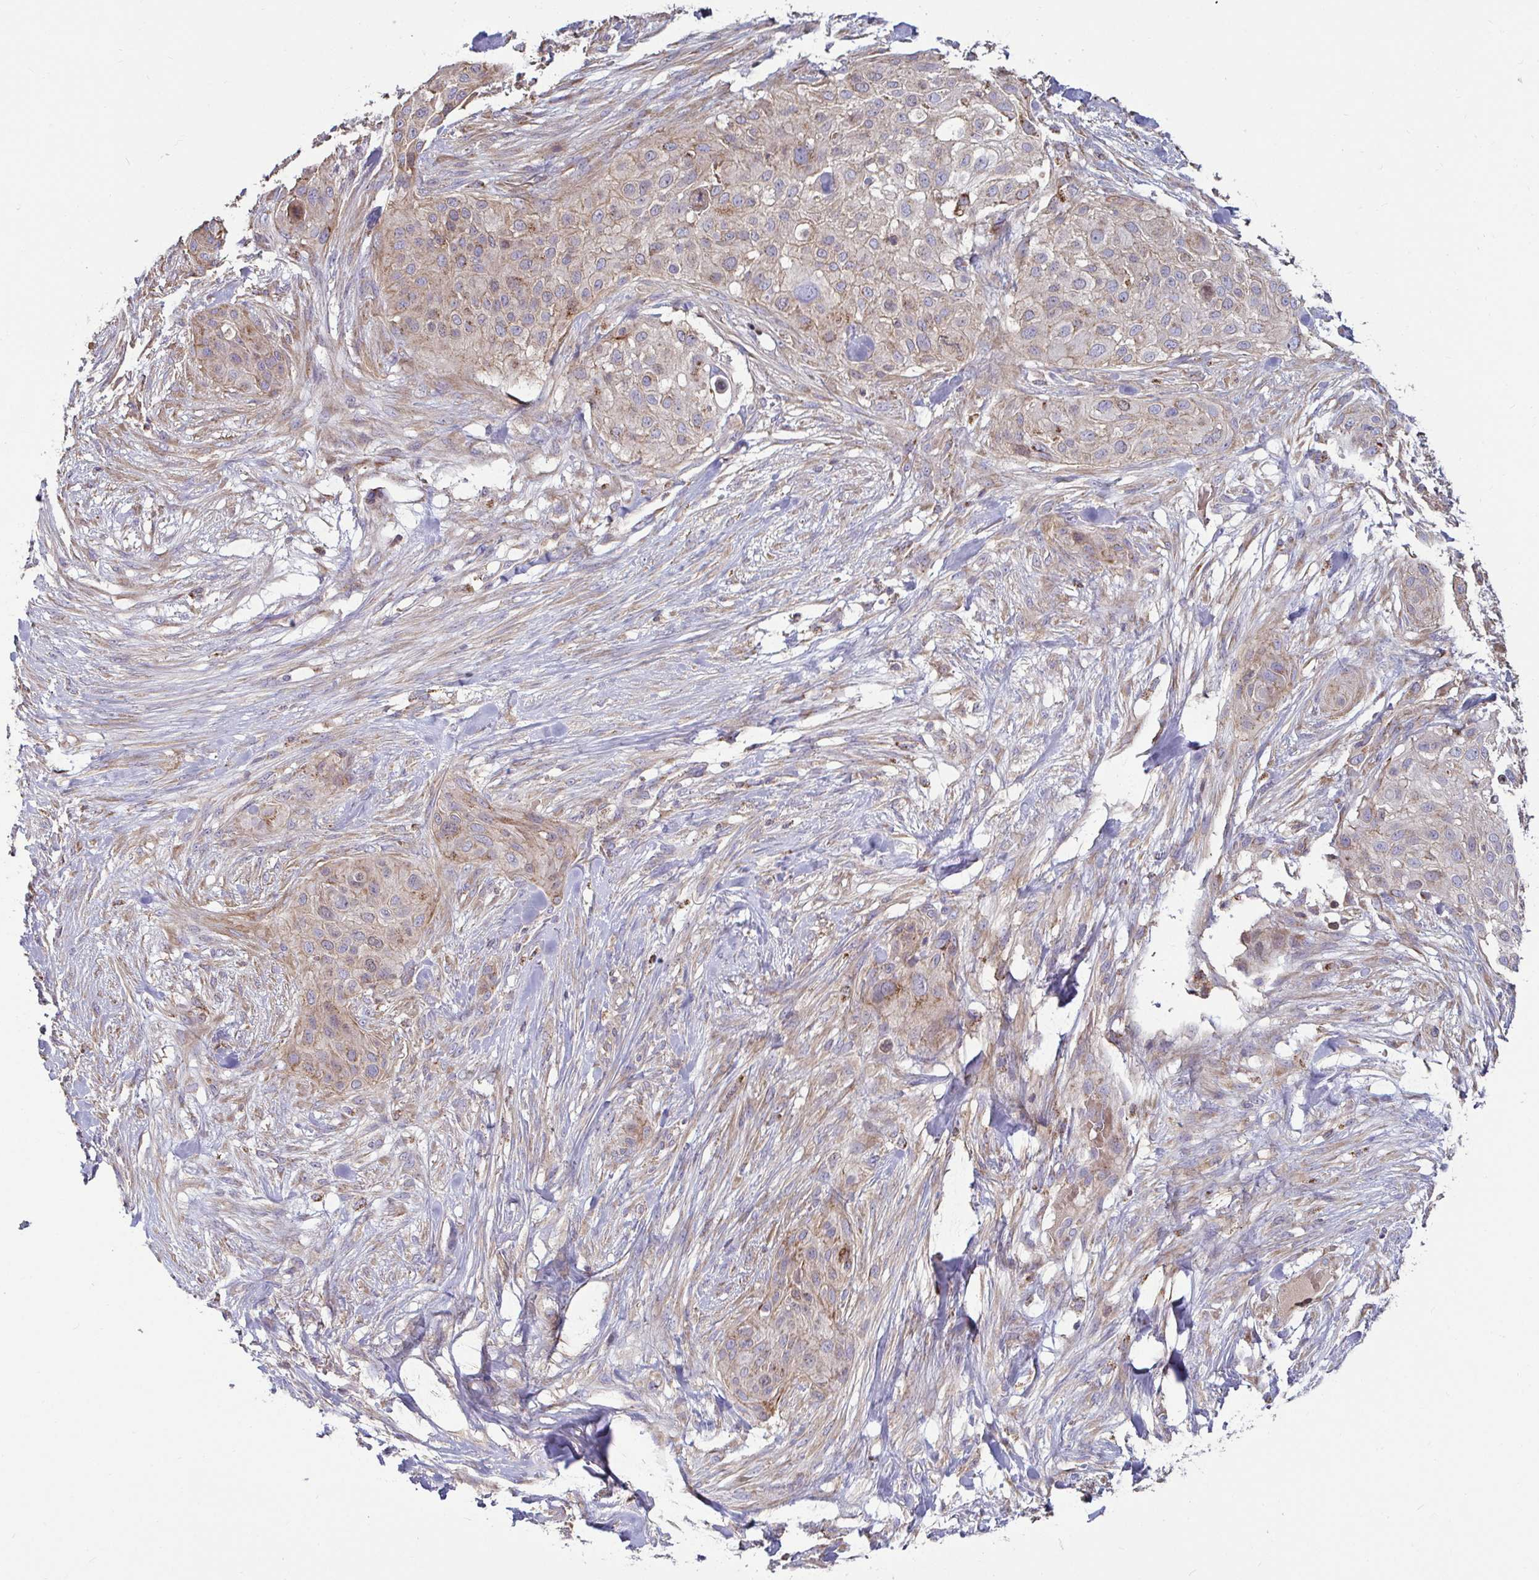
{"staining": {"intensity": "weak", "quantity": "25%-75%", "location": "cytoplasmic/membranous"}, "tissue": "skin cancer", "cell_type": "Tumor cells", "image_type": "cancer", "snomed": [{"axis": "morphology", "description": "Squamous cell carcinoma, NOS"}, {"axis": "topography", "description": "Skin"}], "caption": "Skin cancer stained with DAB (3,3'-diaminobenzidine) IHC displays low levels of weak cytoplasmic/membranous staining in about 25%-75% of tumor cells.", "gene": "SPRY1", "patient": {"sex": "female", "age": 87}}